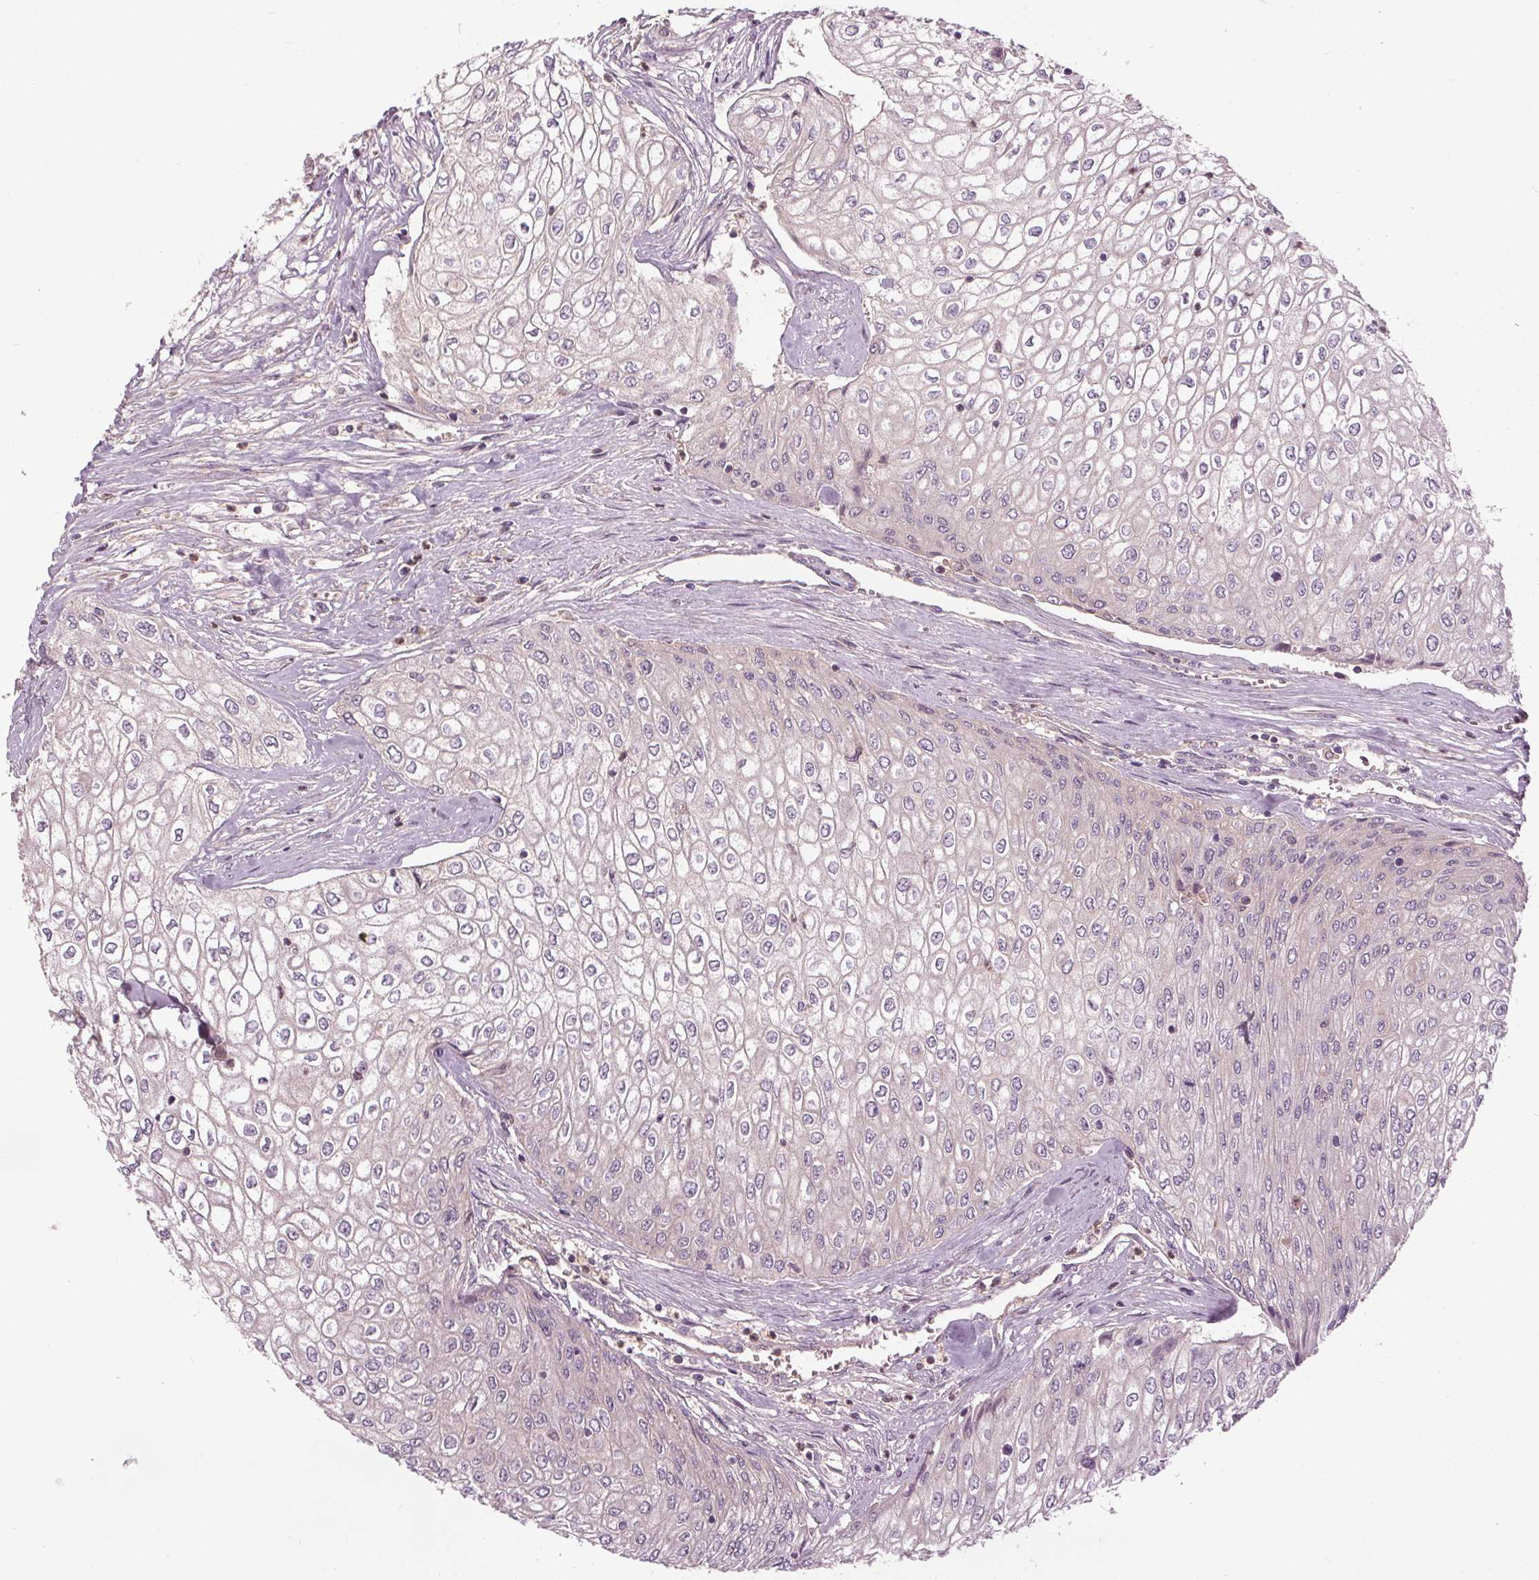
{"staining": {"intensity": "negative", "quantity": "none", "location": "none"}, "tissue": "urothelial cancer", "cell_type": "Tumor cells", "image_type": "cancer", "snomed": [{"axis": "morphology", "description": "Urothelial carcinoma, High grade"}, {"axis": "topography", "description": "Urinary bladder"}], "caption": "Tumor cells are negative for protein expression in human high-grade urothelial carcinoma.", "gene": "PDGFD", "patient": {"sex": "male", "age": 62}}